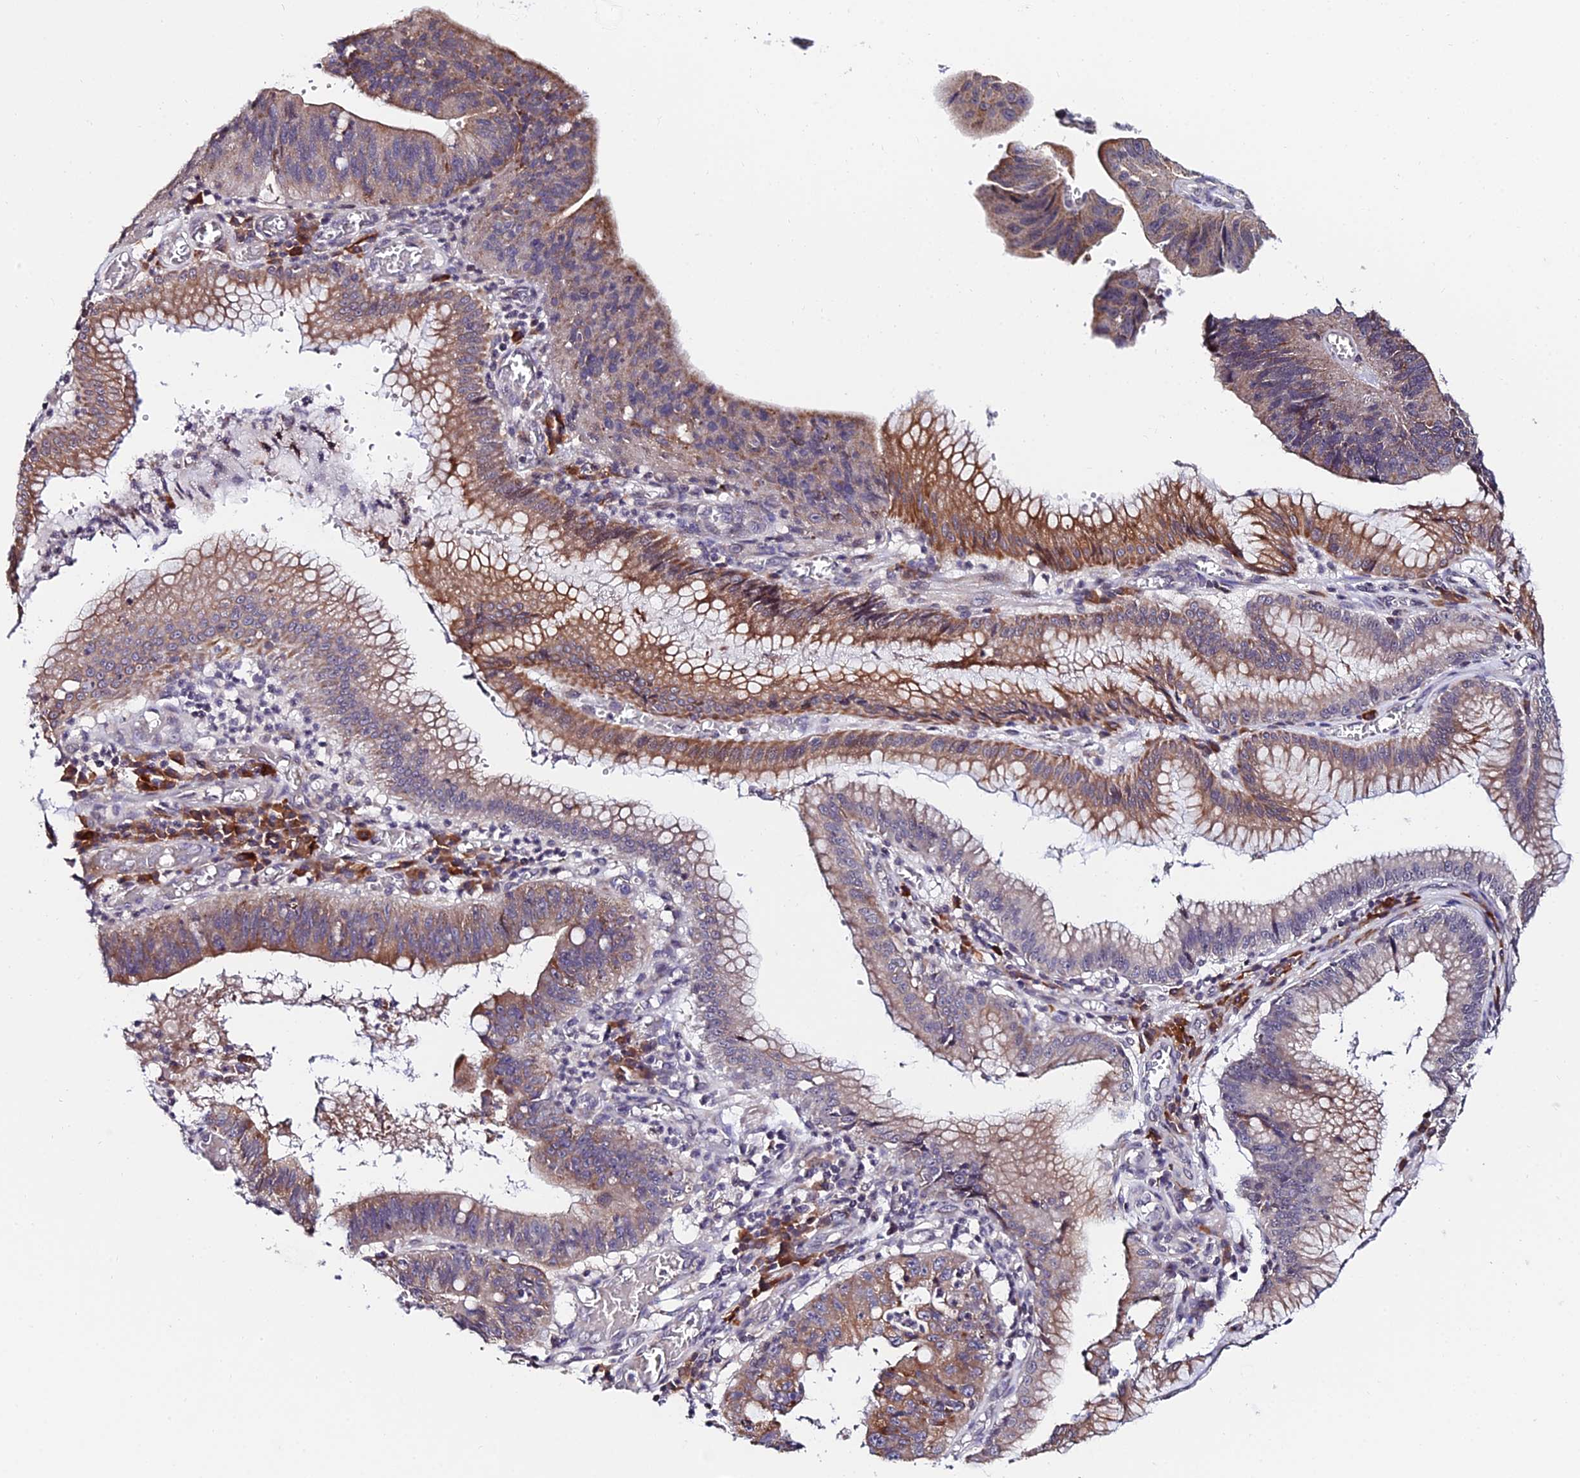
{"staining": {"intensity": "moderate", "quantity": "25%-75%", "location": "cytoplasmic/membranous"}, "tissue": "stomach cancer", "cell_type": "Tumor cells", "image_type": "cancer", "snomed": [{"axis": "morphology", "description": "Adenocarcinoma, NOS"}, {"axis": "topography", "description": "Stomach"}], "caption": "A photomicrograph showing moderate cytoplasmic/membranous expression in about 25%-75% of tumor cells in stomach cancer (adenocarcinoma), as visualized by brown immunohistochemical staining.", "gene": "CDNF", "patient": {"sex": "male", "age": 59}}